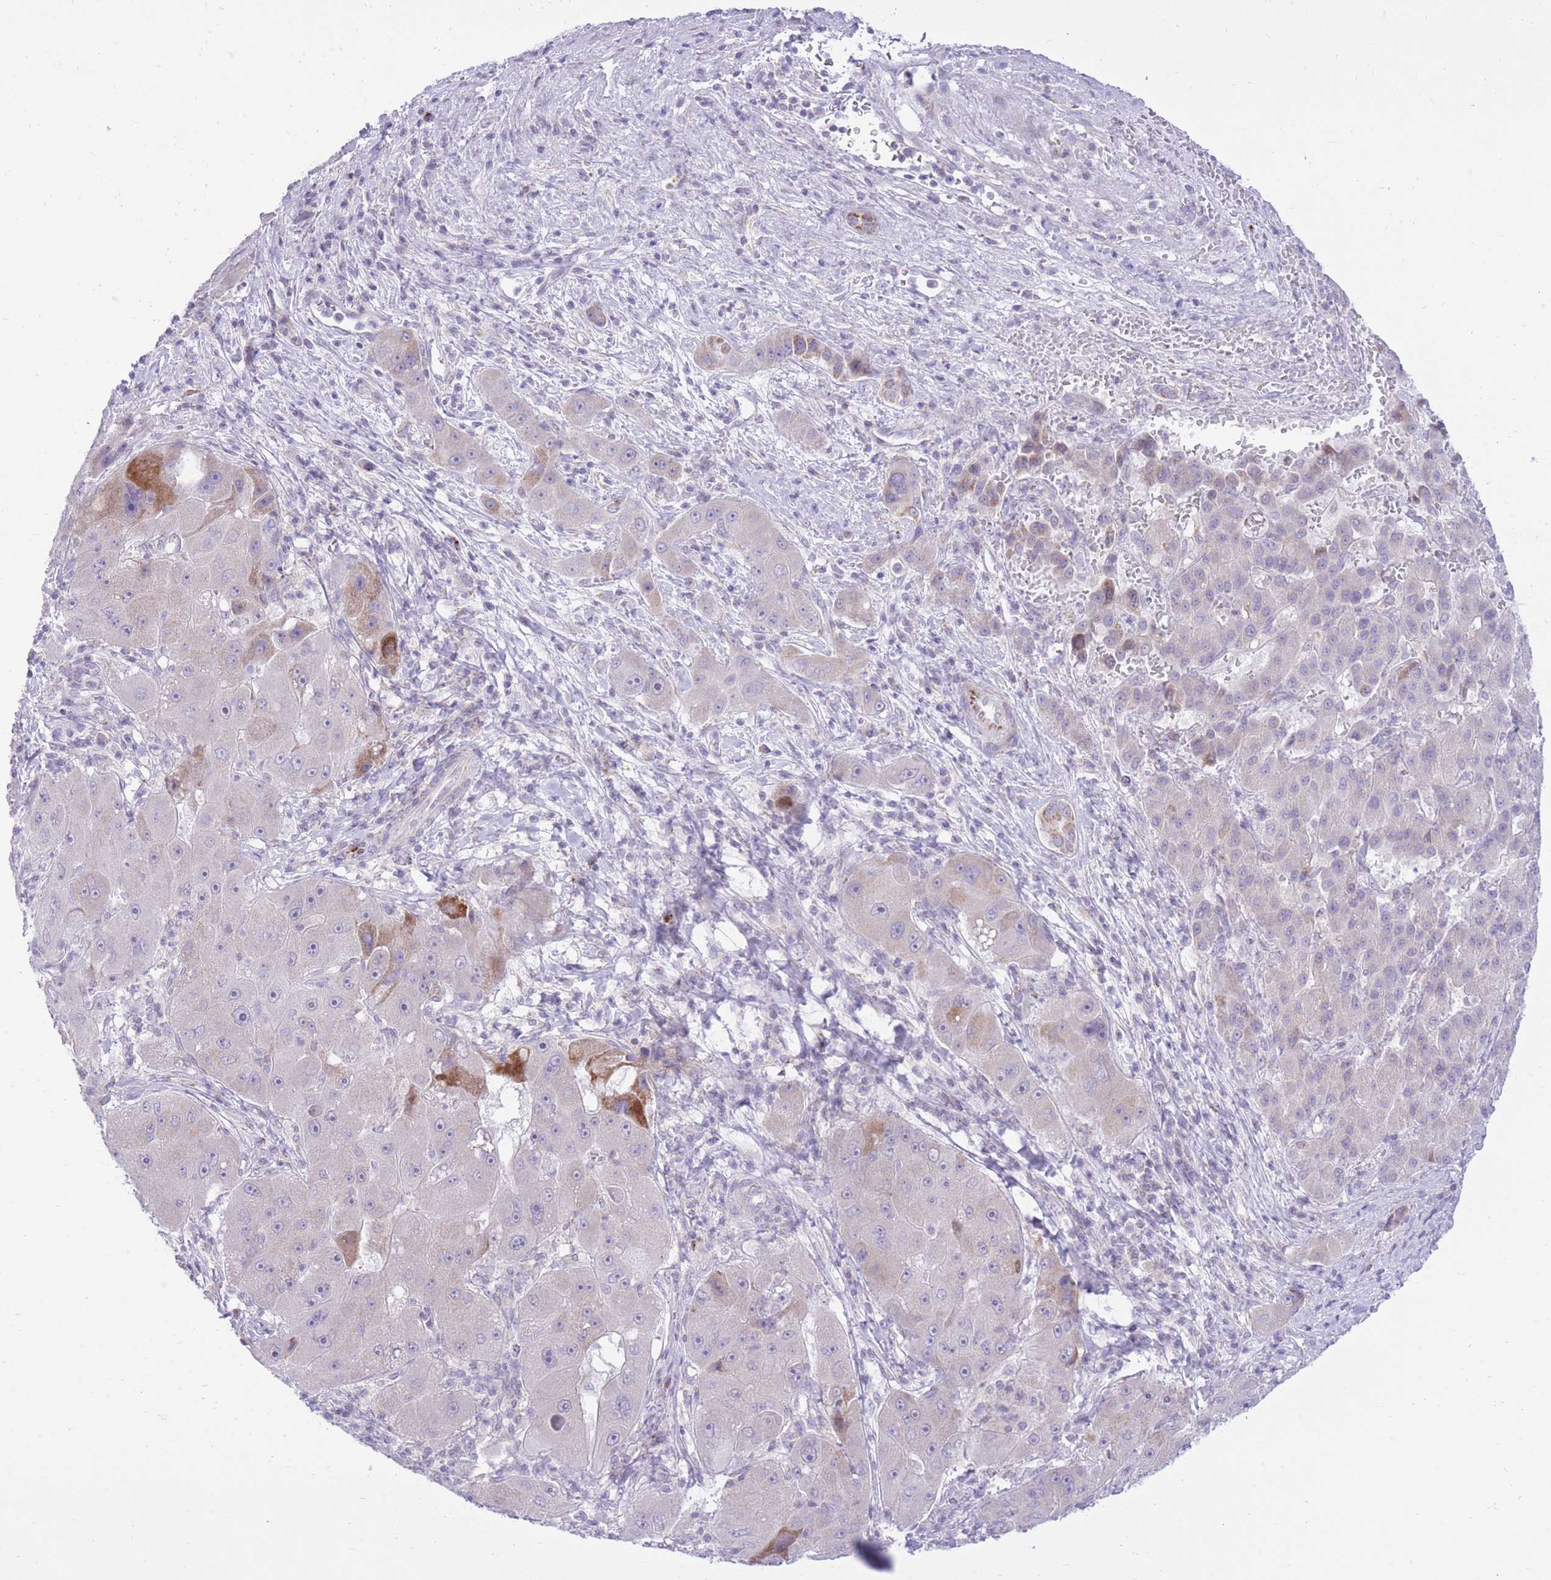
{"staining": {"intensity": "moderate", "quantity": "<25%", "location": "cytoplasmic/membranous"}, "tissue": "liver cancer", "cell_type": "Tumor cells", "image_type": "cancer", "snomed": [{"axis": "morphology", "description": "Carcinoma, Hepatocellular, NOS"}, {"axis": "topography", "description": "Liver"}], "caption": "Immunohistochemistry micrograph of liver hepatocellular carcinoma stained for a protein (brown), which displays low levels of moderate cytoplasmic/membranous positivity in approximately <25% of tumor cells.", "gene": "DENND2D", "patient": {"sex": "male", "age": 76}}